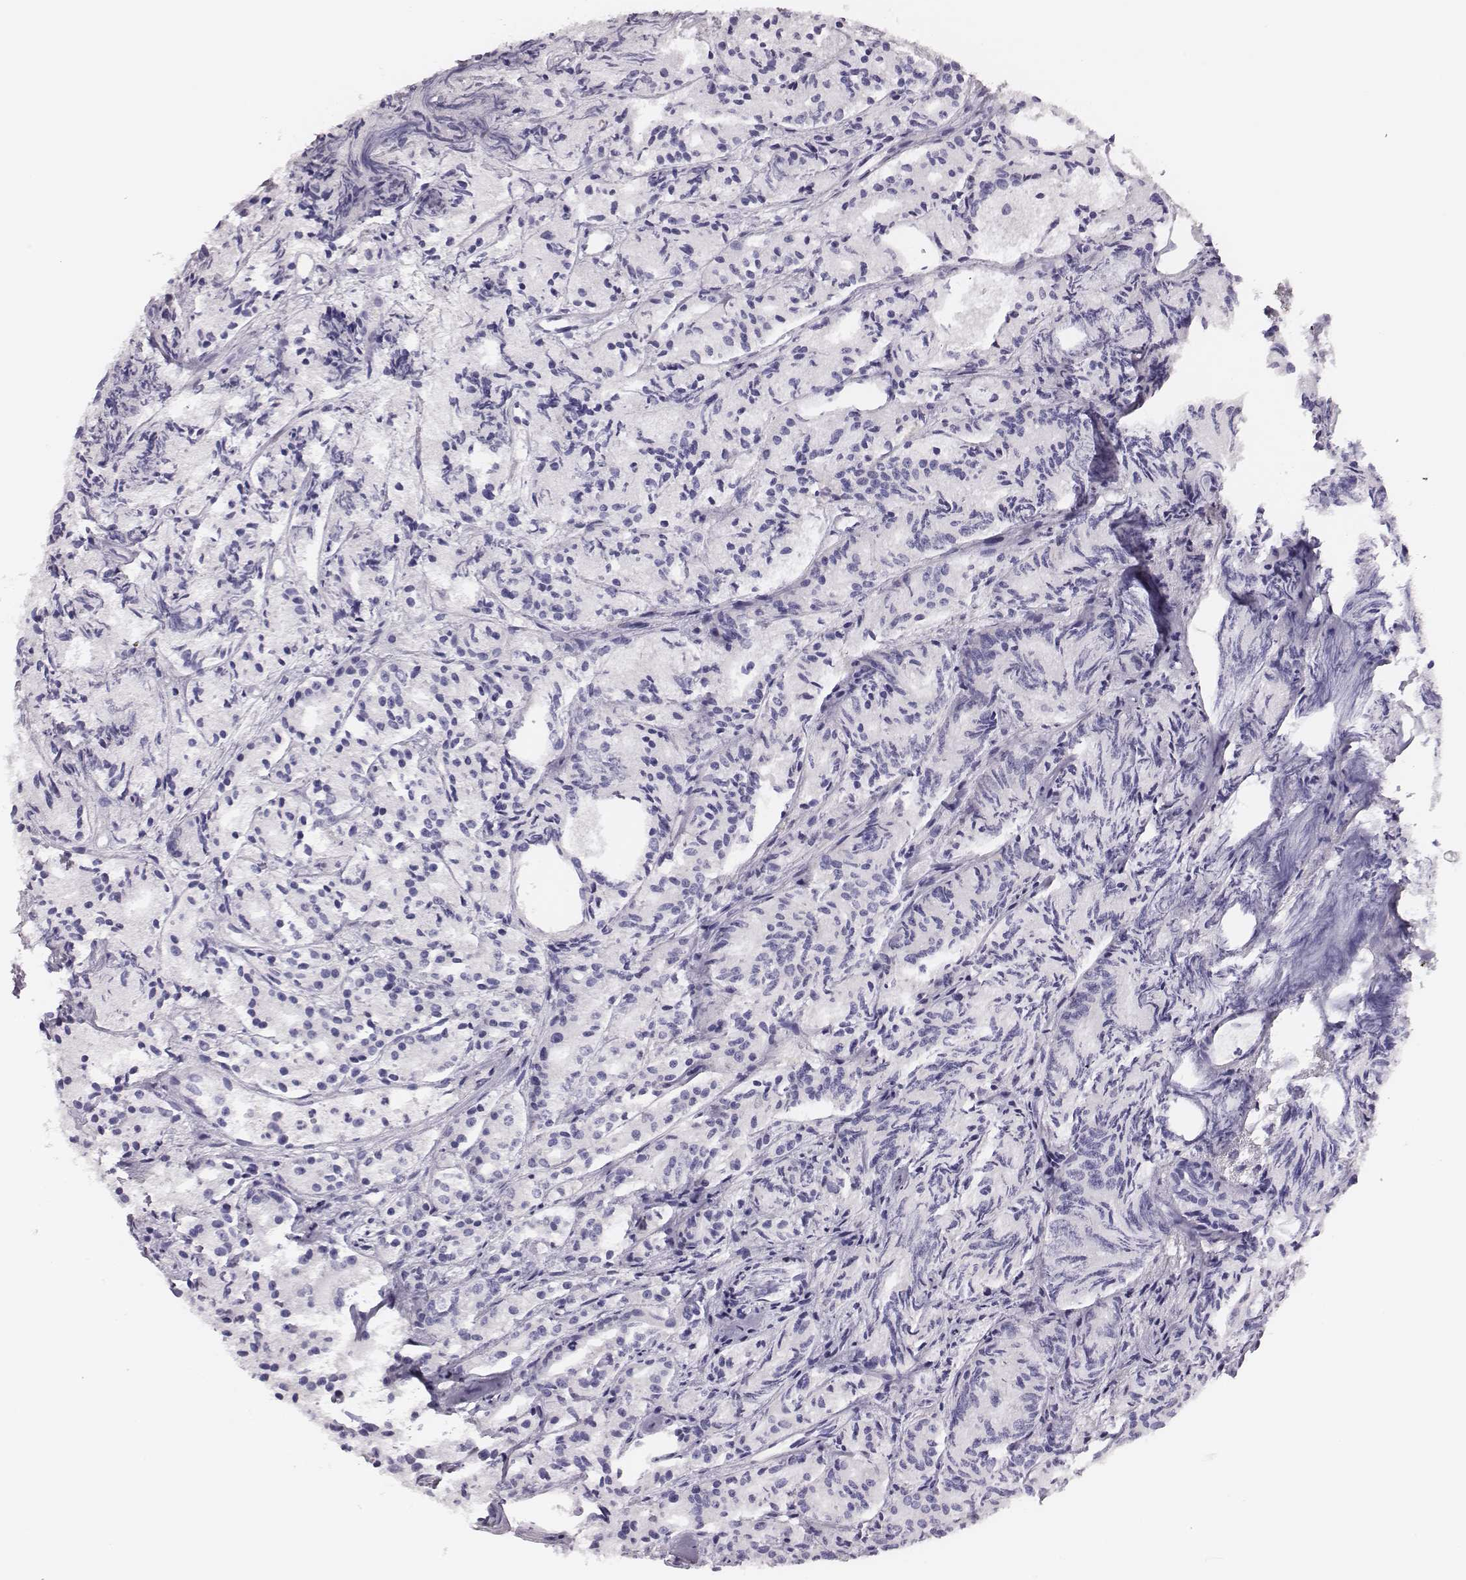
{"staining": {"intensity": "negative", "quantity": "none", "location": "none"}, "tissue": "prostate cancer", "cell_type": "Tumor cells", "image_type": "cancer", "snomed": [{"axis": "morphology", "description": "Adenocarcinoma, Medium grade"}, {"axis": "topography", "description": "Prostate"}], "caption": "Immunohistochemistry (IHC) photomicrograph of human medium-grade adenocarcinoma (prostate) stained for a protein (brown), which exhibits no positivity in tumor cells.", "gene": "H1-6", "patient": {"sex": "male", "age": 74}}